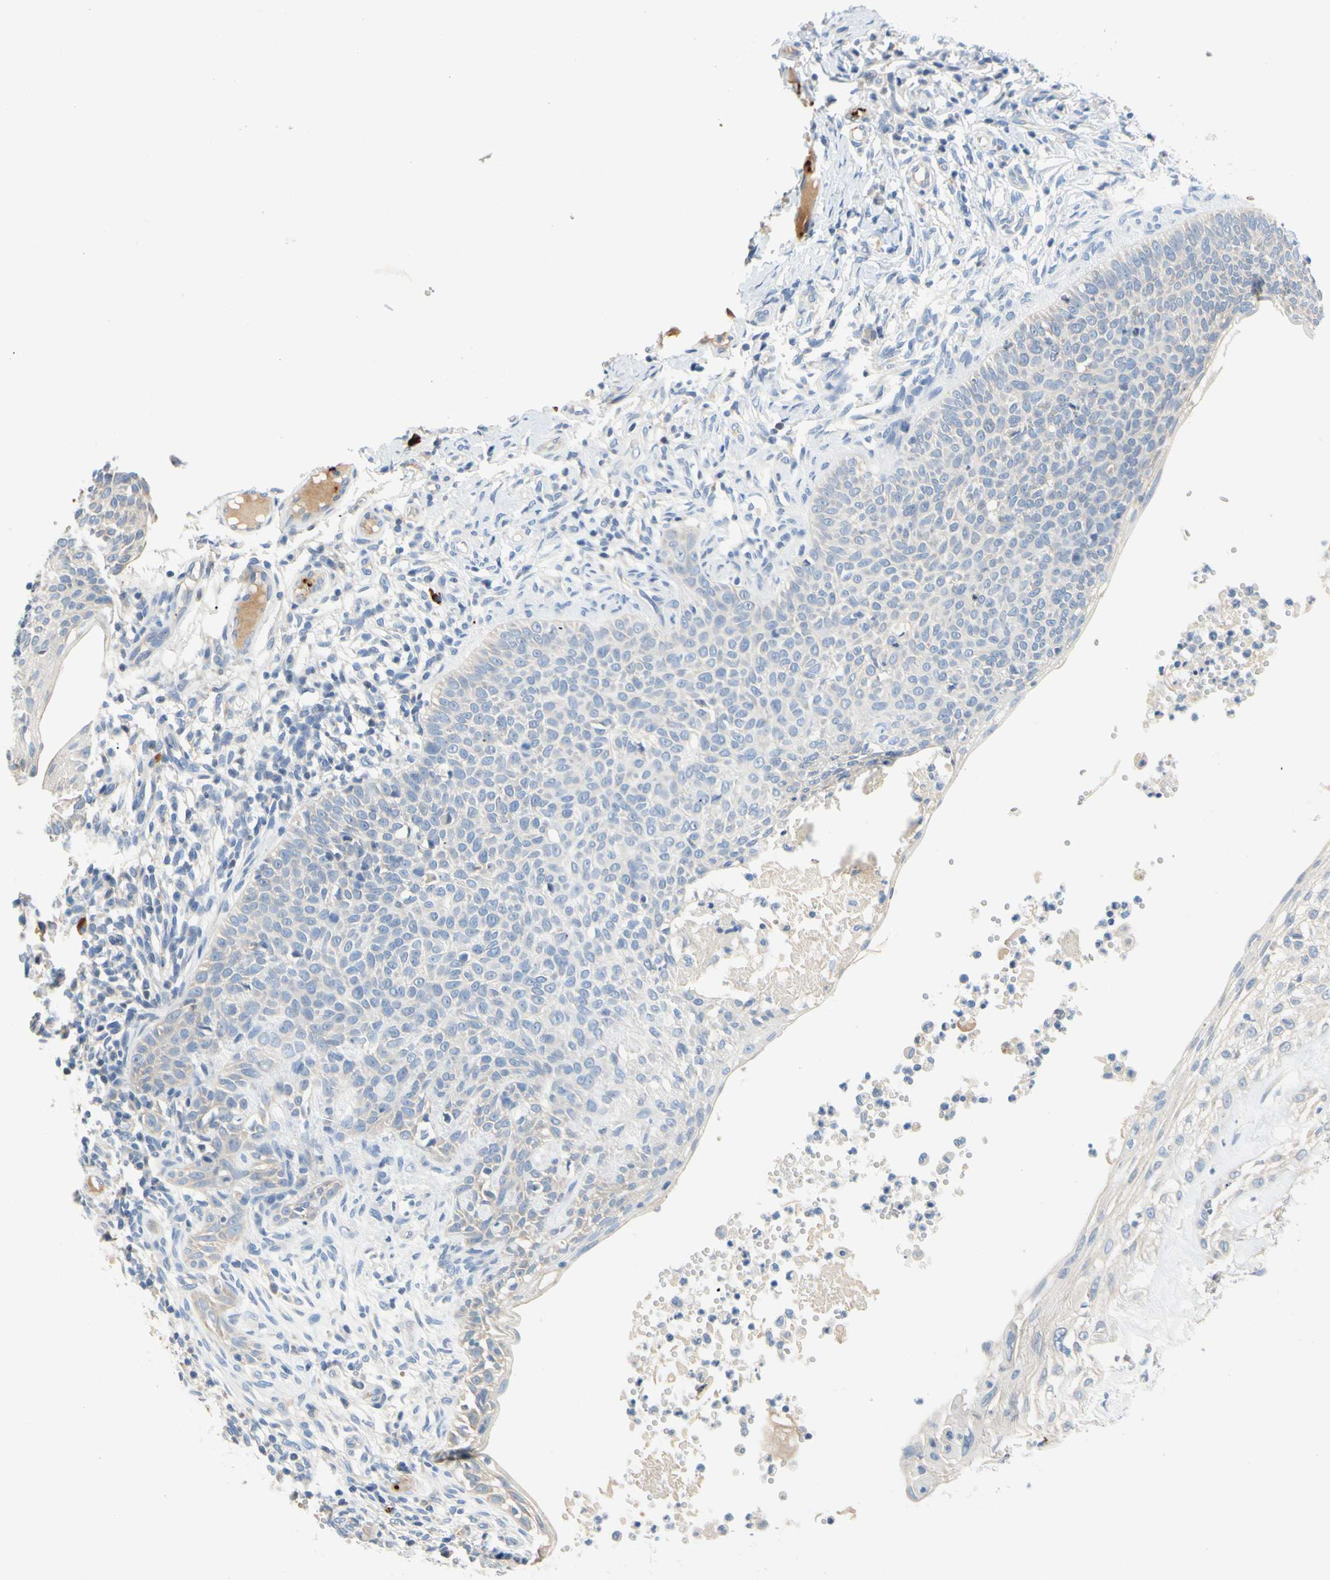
{"staining": {"intensity": "negative", "quantity": "none", "location": "none"}, "tissue": "skin cancer", "cell_type": "Tumor cells", "image_type": "cancer", "snomed": [{"axis": "morphology", "description": "Normal tissue, NOS"}, {"axis": "morphology", "description": "Basal cell carcinoma"}, {"axis": "topography", "description": "Skin"}], "caption": "High magnification brightfield microscopy of skin cancer stained with DAB (brown) and counterstained with hematoxylin (blue): tumor cells show no significant staining. Brightfield microscopy of immunohistochemistry stained with DAB (3,3'-diaminobenzidine) (brown) and hematoxylin (blue), captured at high magnification.", "gene": "PPBP", "patient": {"sex": "male", "age": 87}}